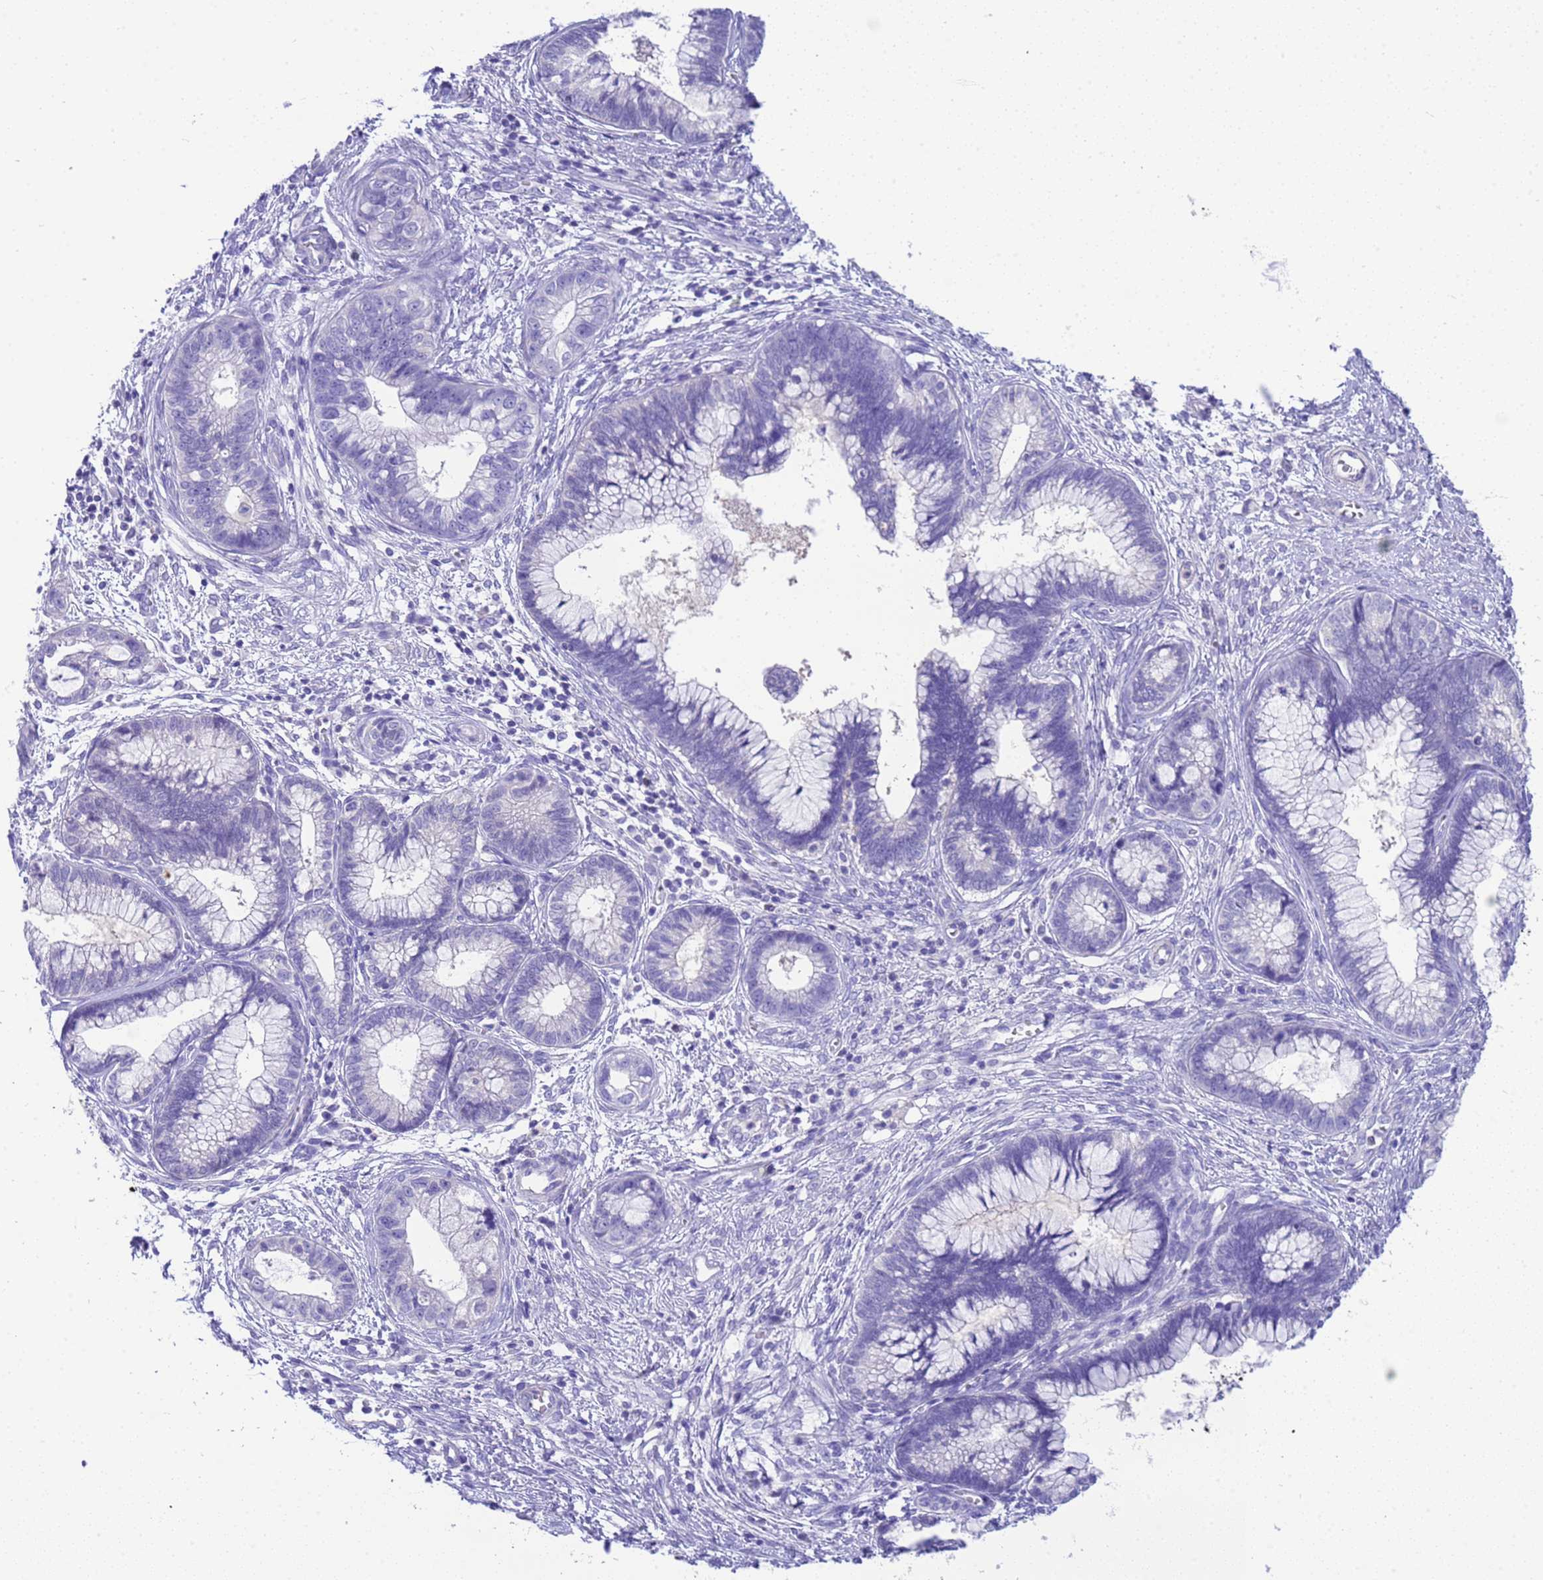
{"staining": {"intensity": "negative", "quantity": "none", "location": "none"}, "tissue": "cervical cancer", "cell_type": "Tumor cells", "image_type": "cancer", "snomed": [{"axis": "morphology", "description": "Adenocarcinoma, NOS"}, {"axis": "topography", "description": "Cervix"}], "caption": "DAB immunohistochemical staining of adenocarcinoma (cervical) reveals no significant positivity in tumor cells.", "gene": "USP38", "patient": {"sex": "female", "age": 44}}